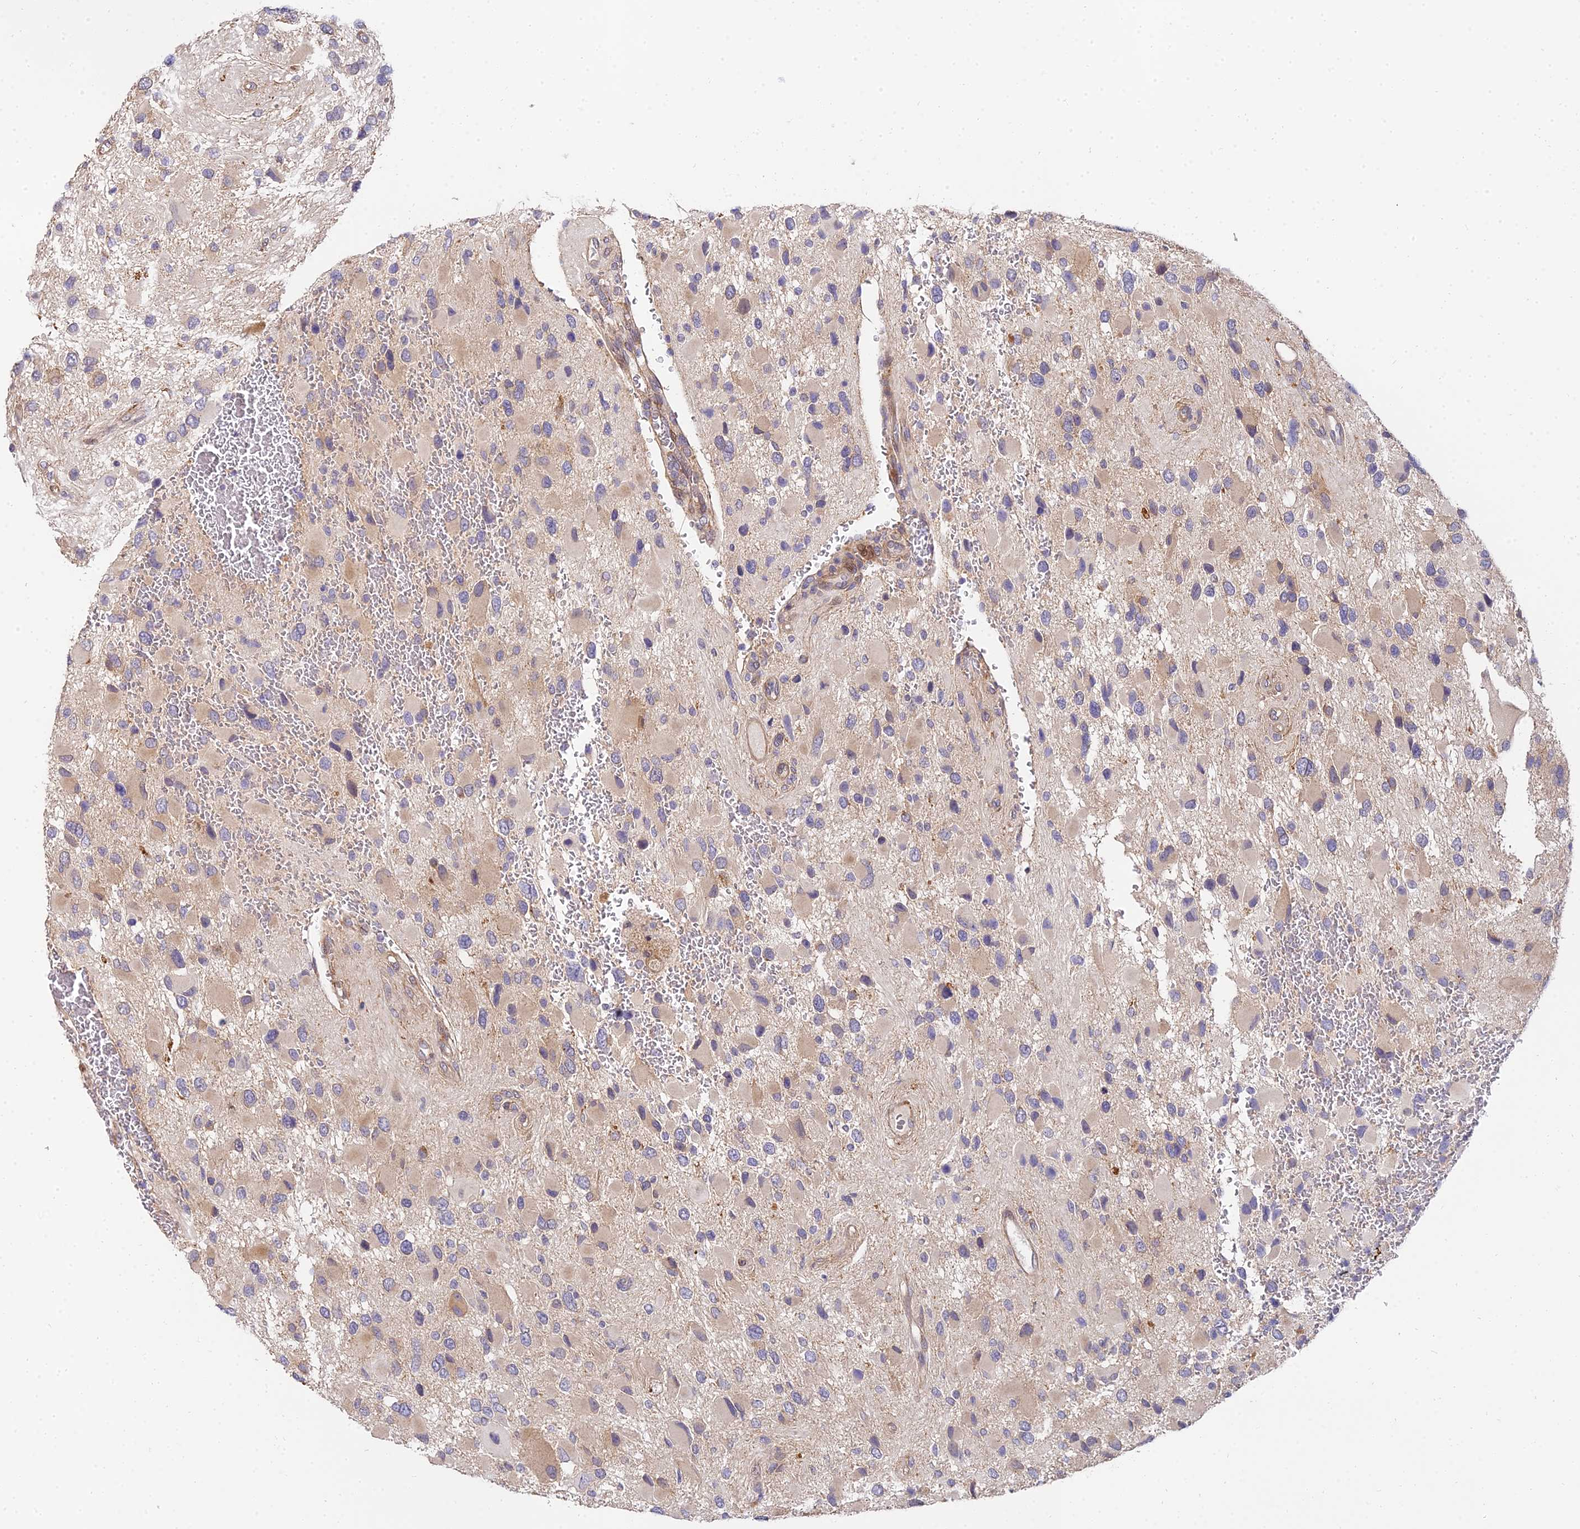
{"staining": {"intensity": "weak", "quantity": "25%-75%", "location": "cytoplasmic/membranous"}, "tissue": "glioma", "cell_type": "Tumor cells", "image_type": "cancer", "snomed": [{"axis": "morphology", "description": "Glioma, malignant, High grade"}, {"axis": "topography", "description": "Brain"}], "caption": "High-magnification brightfield microscopy of malignant glioma (high-grade) stained with DAB (brown) and counterstained with hematoxylin (blue). tumor cells exhibit weak cytoplasmic/membranous expression is appreciated in approximately25%-75% of cells.", "gene": "ARL8B", "patient": {"sex": "male", "age": 53}}